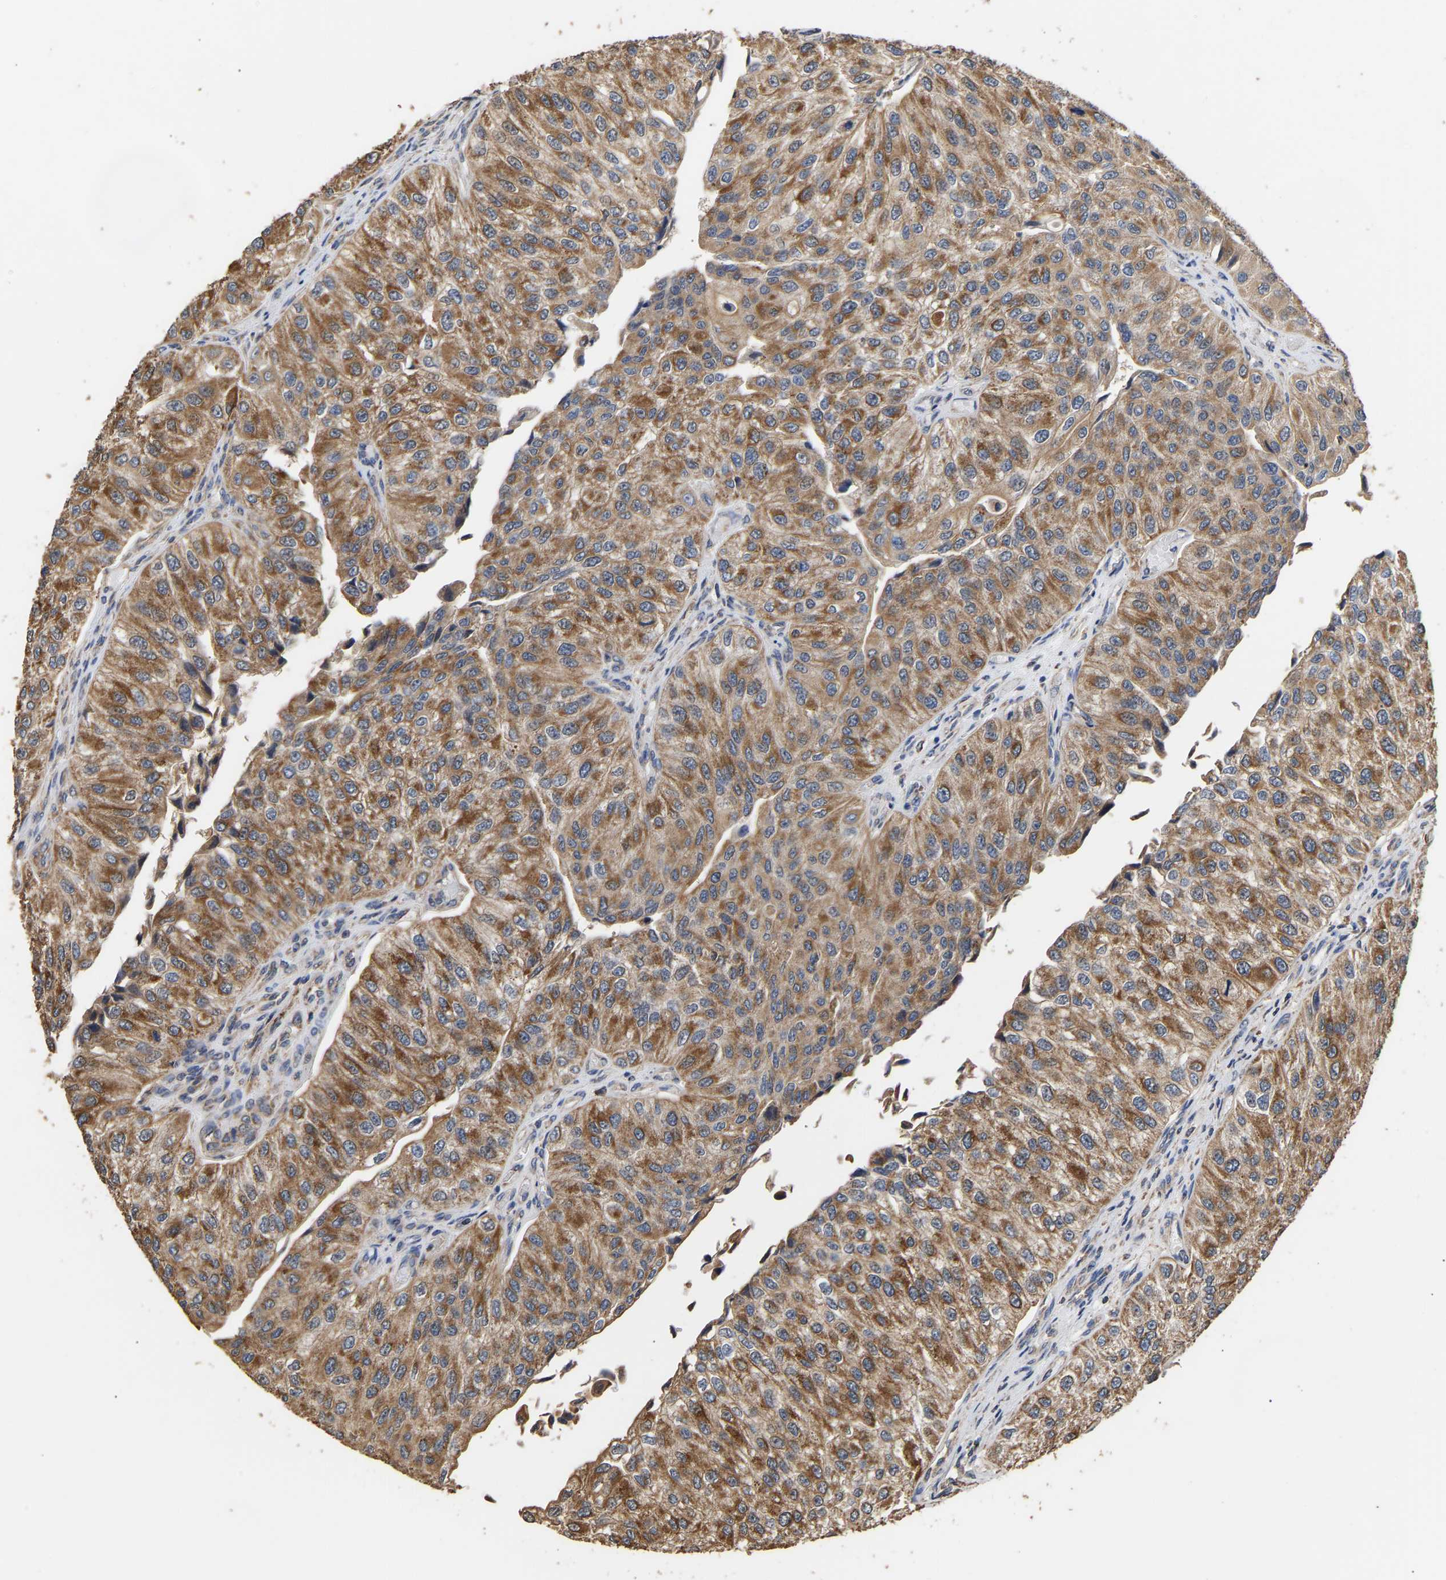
{"staining": {"intensity": "moderate", "quantity": ">75%", "location": "cytoplasmic/membranous"}, "tissue": "urothelial cancer", "cell_type": "Tumor cells", "image_type": "cancer", "snomed": [{"axis": "morphology", "description": "Urothelial carcinoma, High grade"}, {"axis": "topography", "description": "Kidney"}, {"axis": "topography", "description": "Urinary bladder"}], "caption": "Immunohistochemistry image of neoplastic tissue: urothelial carcinoma (high-grade) stained using immunohistochemistry (IHC) exhibits medium levels of moderate protein expression localized specifically in the cytoplasmic/membranous of tumor cells, appearing as a cytoplasmic/membranous brown color.", "gene": "ZNF26", "patient": {"sex": "male", "age": 77}}